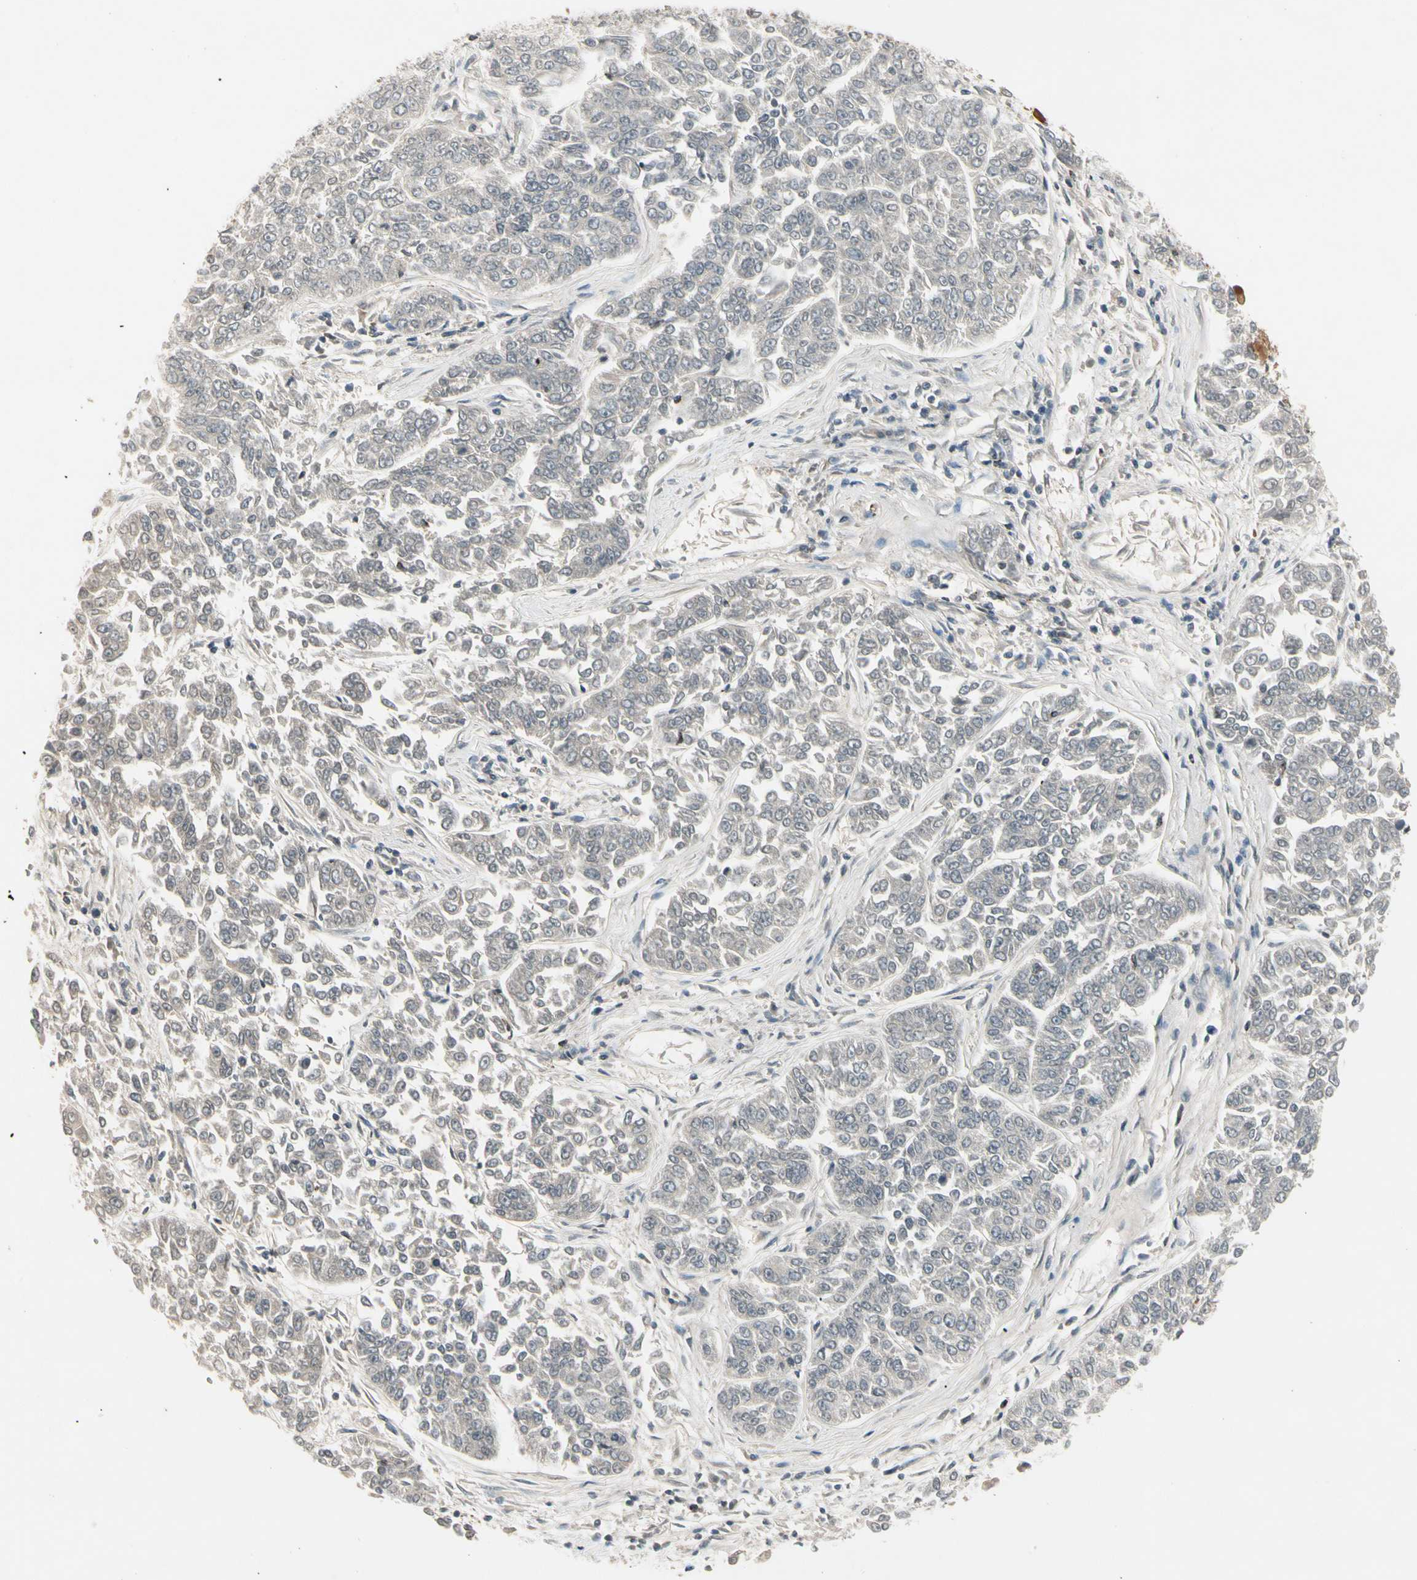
{"staining": {"intensity": "negative", "quantity": "none", "location": "none"}, "tissue": "lung cancer", "cell_type": "Tumor cells", "image_type": "cancer", "snomed": [{"axis": "morphology", "description": "Adenocarcinoma, NOS"}, {"axis": "topography", "description": "Lung"}], "caption": "Immunohistochemical staining of human adenocarcinoma (lung) displays no significant expression in tumor cells. (DAB (3,3'-diaminobenzidine) immunohistochemistry (IHC) with hematoxylin counter stain).", "gene": "CCL4", "patient": {"sex": "male", "age": 84}}